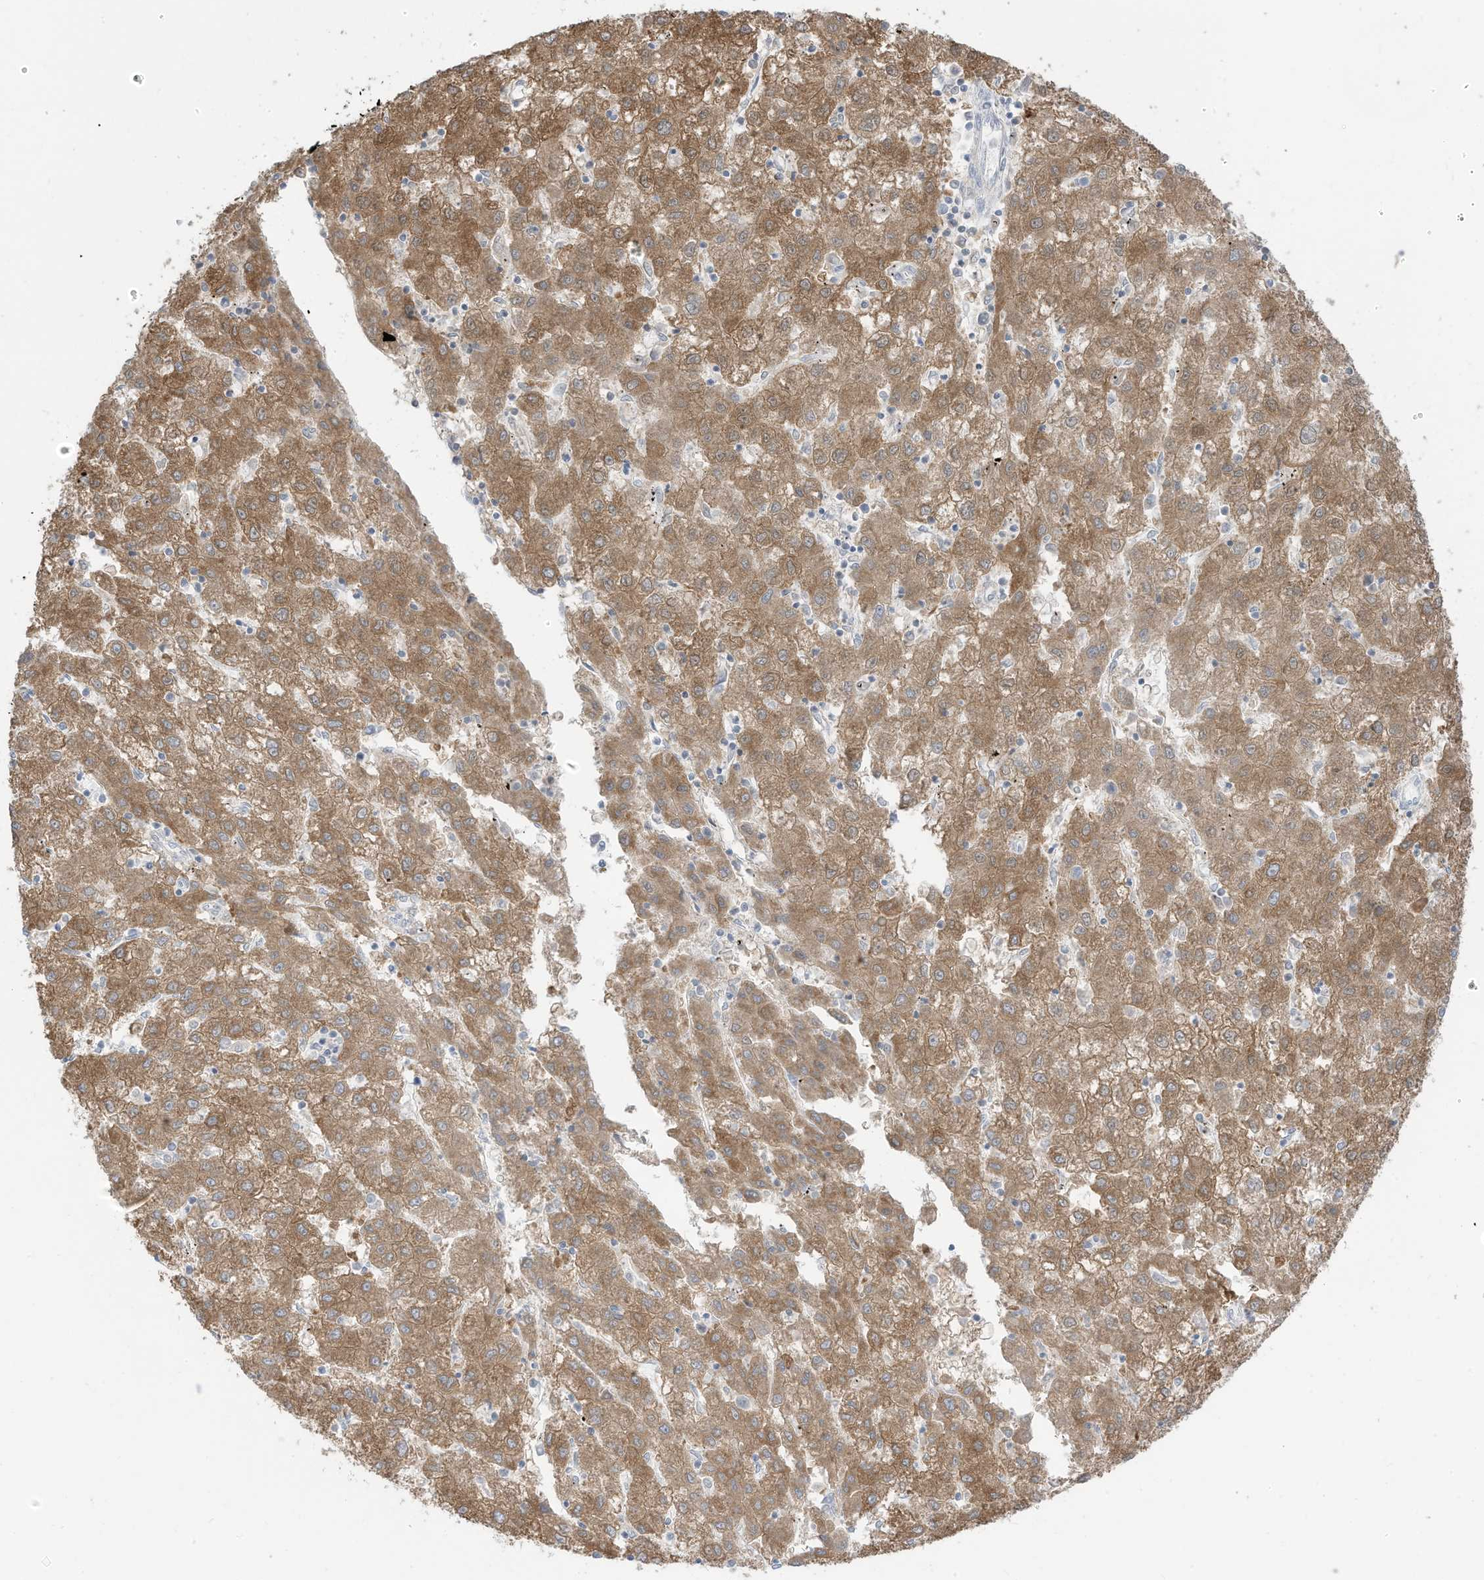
{"staining": {"intensity": "moderate", "quantity": ">75%", "location": "cytoplasmic/membranous"}, "tissue": "liver cancer", "cell_type": "Tumor cells", "image_type": "cancer", "snomed": [{"axis": "morphology", "description": "Carcinoma, Hepatocellular, NOS"}, {"axis": "topography", "description": "Liver"}], "caption": "Liver cancer (hepatocellular carcinoma) tissue reveals moderate cytoplasmic/membranous expression in about >75% of tumor cells The staining is performed using DAB (3,3'-diaminobenzidine) brown chromogen to label protein expression. The nuclei are counter-stained blue using hematoxylin.", "gene": "OGT", "patient": {"sex": "male", "age": 72}}